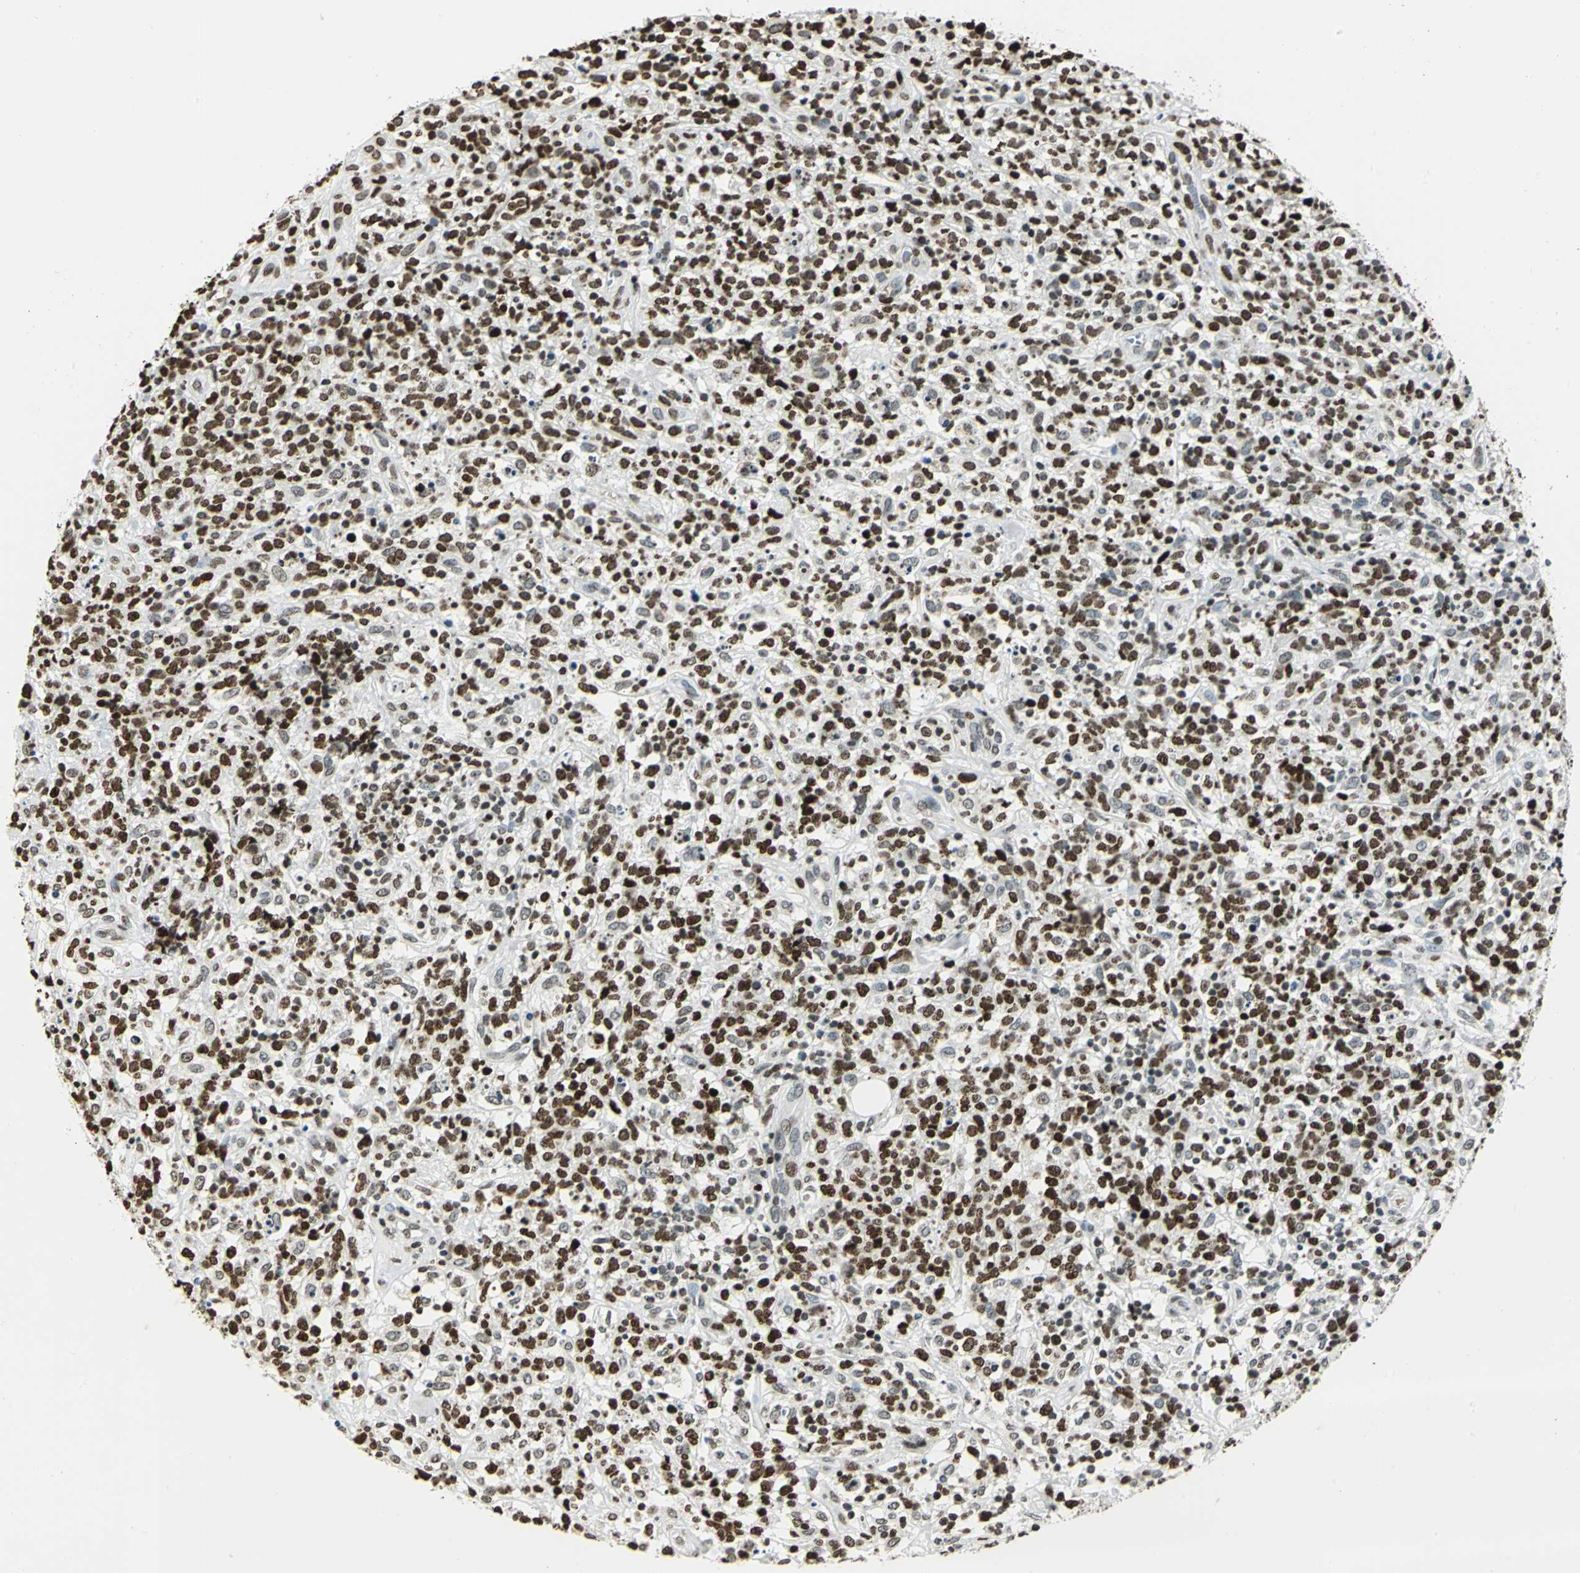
{"staining": {"intensity": "strong", "quantity": ">75%", "location": "nuclear"}, "tissue": "lymphoma", "cell_type": "Tumor cells", "image_type": "cancer", "snomed": [{"axis": "morphology", "description": "Malignant lymphoma, non-Hodgkin's type, High grade"}, {"axis": "topography", "description": "Lymph node"}], "caption": "Tumor cells show strong nuclear staining in approximately >75% of cells in malignant lymphoma, non-Hodgkin's type (high-grade). The staining was performed using DAB, with brown indicating positive protein expression. Nuclei are stained blue with hematoxylin.", "gene": "MCM4", "patient": {"sex": "female", "age": 73}}